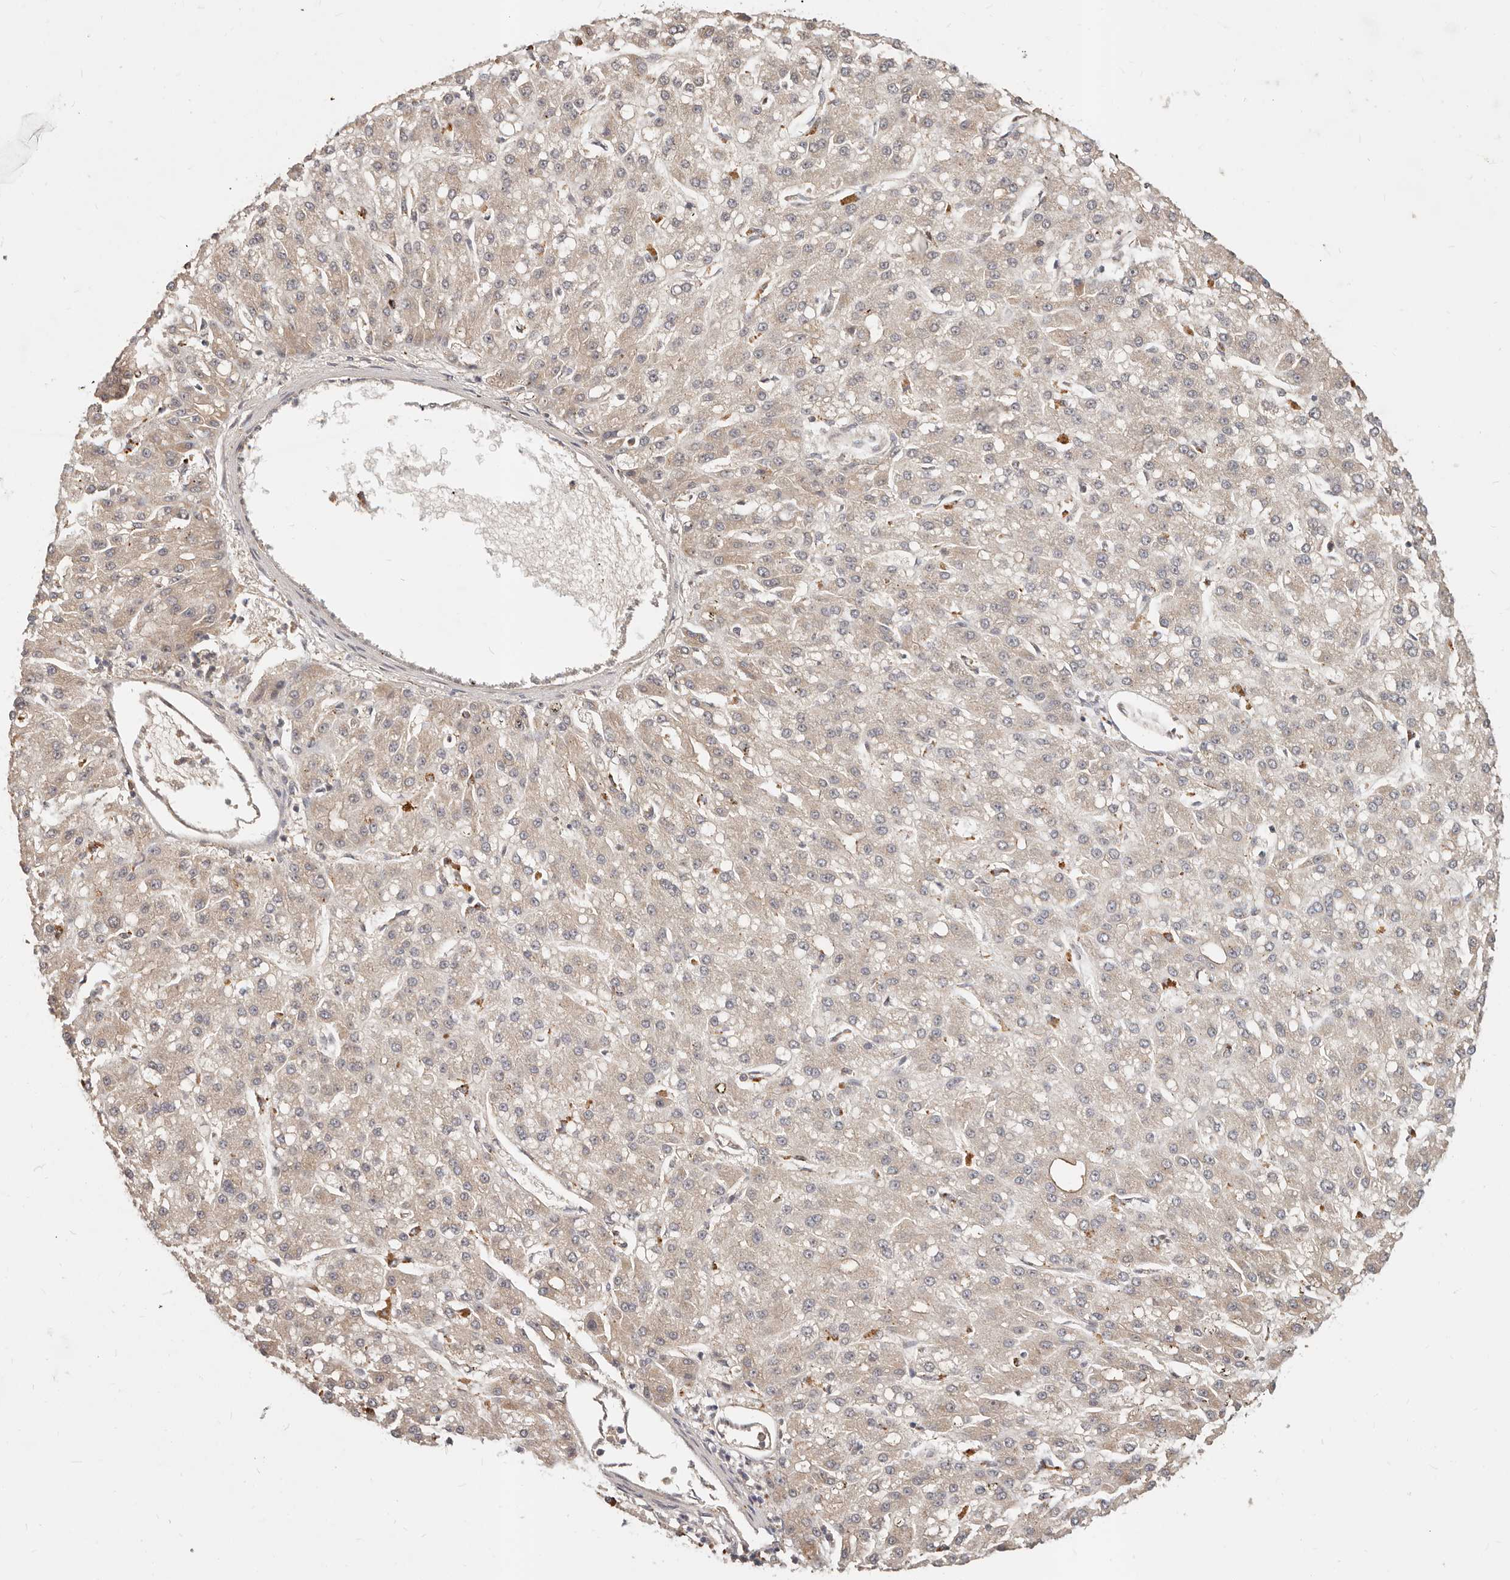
{"staining": {"intensity": "weak", "quantity": "25%-75%", "location": "cytoplasmic/membranous"}, "tissue": "liver cancer", "cell_type": "Tumor cells", "image_type": "cancer", "snomed": [{"axis": "morphology", "description": "Carcinoma, Hepatocellular, NOS"}, {"axis": "topography", "description": "Liver"}], "caption": "Immunohistochemical staining of human liver cancer (hepatocellular carcinoma) reveals low levels of weak cytoplasmic/membranous protein expression in approximately 25%-75% of tumor cells. The protein is shown in brown color, while the nuclei are stained blue.", "gene": "ZRANB1", "patient": {"sex": "male", "age": 67}}